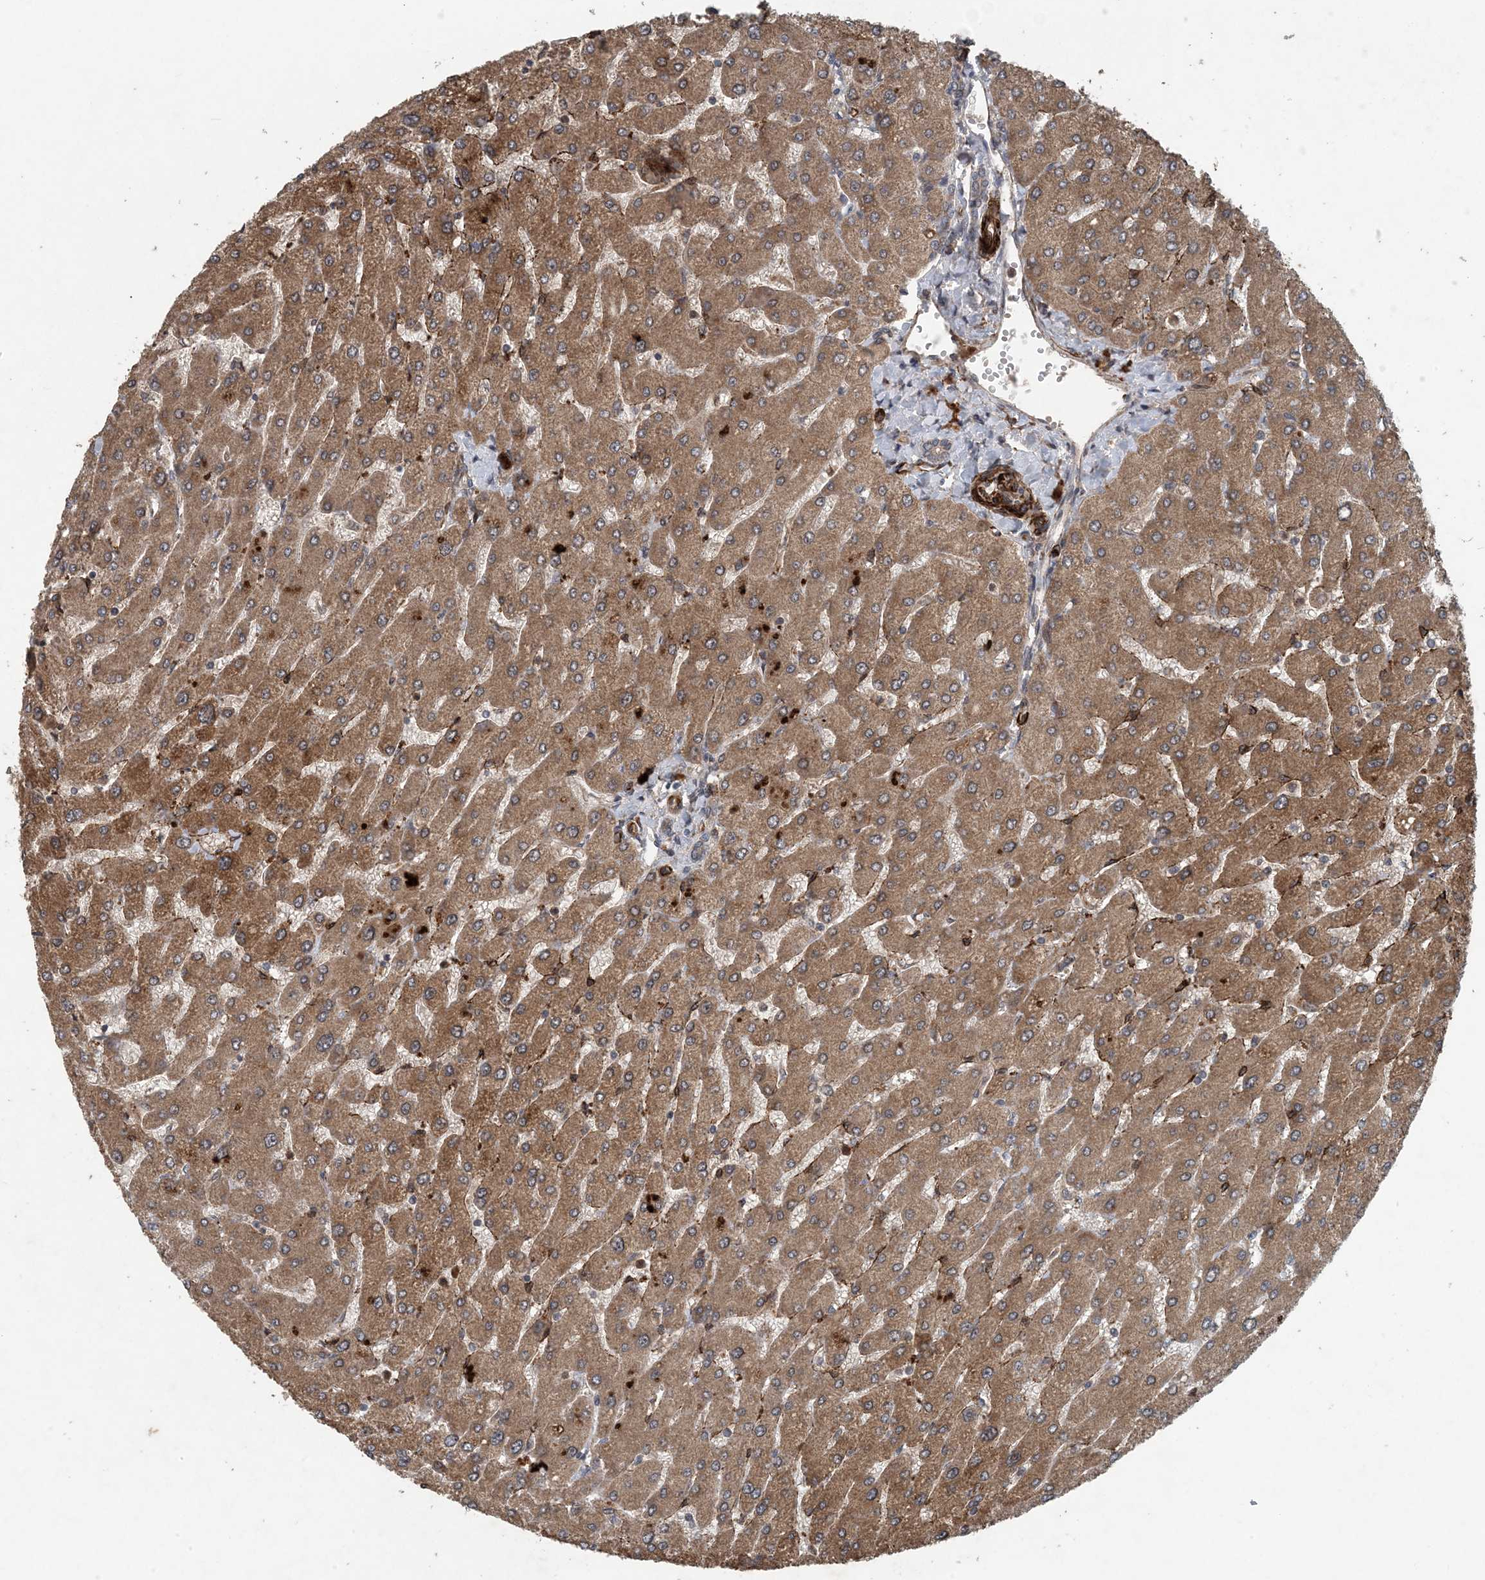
{"staining": {"intensity": "negative", "quantity": "none", "location": "none"}, "tissue": "liver", "cell_type": "Cholangiocytes", "image_type": "normal", "snomed": [{"axis": "morphology", "description": "Normal tissue, NOS"}, {"axis": "topography", "description": "Liver"}], "caption": "An IHC photomicrograph of unremarkable liver is shown. There is no staining in cholangiocytes of liver. The staining is performed using DAB brown chromogen with nuclei counter-stained in using hematoxylin.", "gene": "MYO9B", "patient": {"sex": "male", "age": 55}}